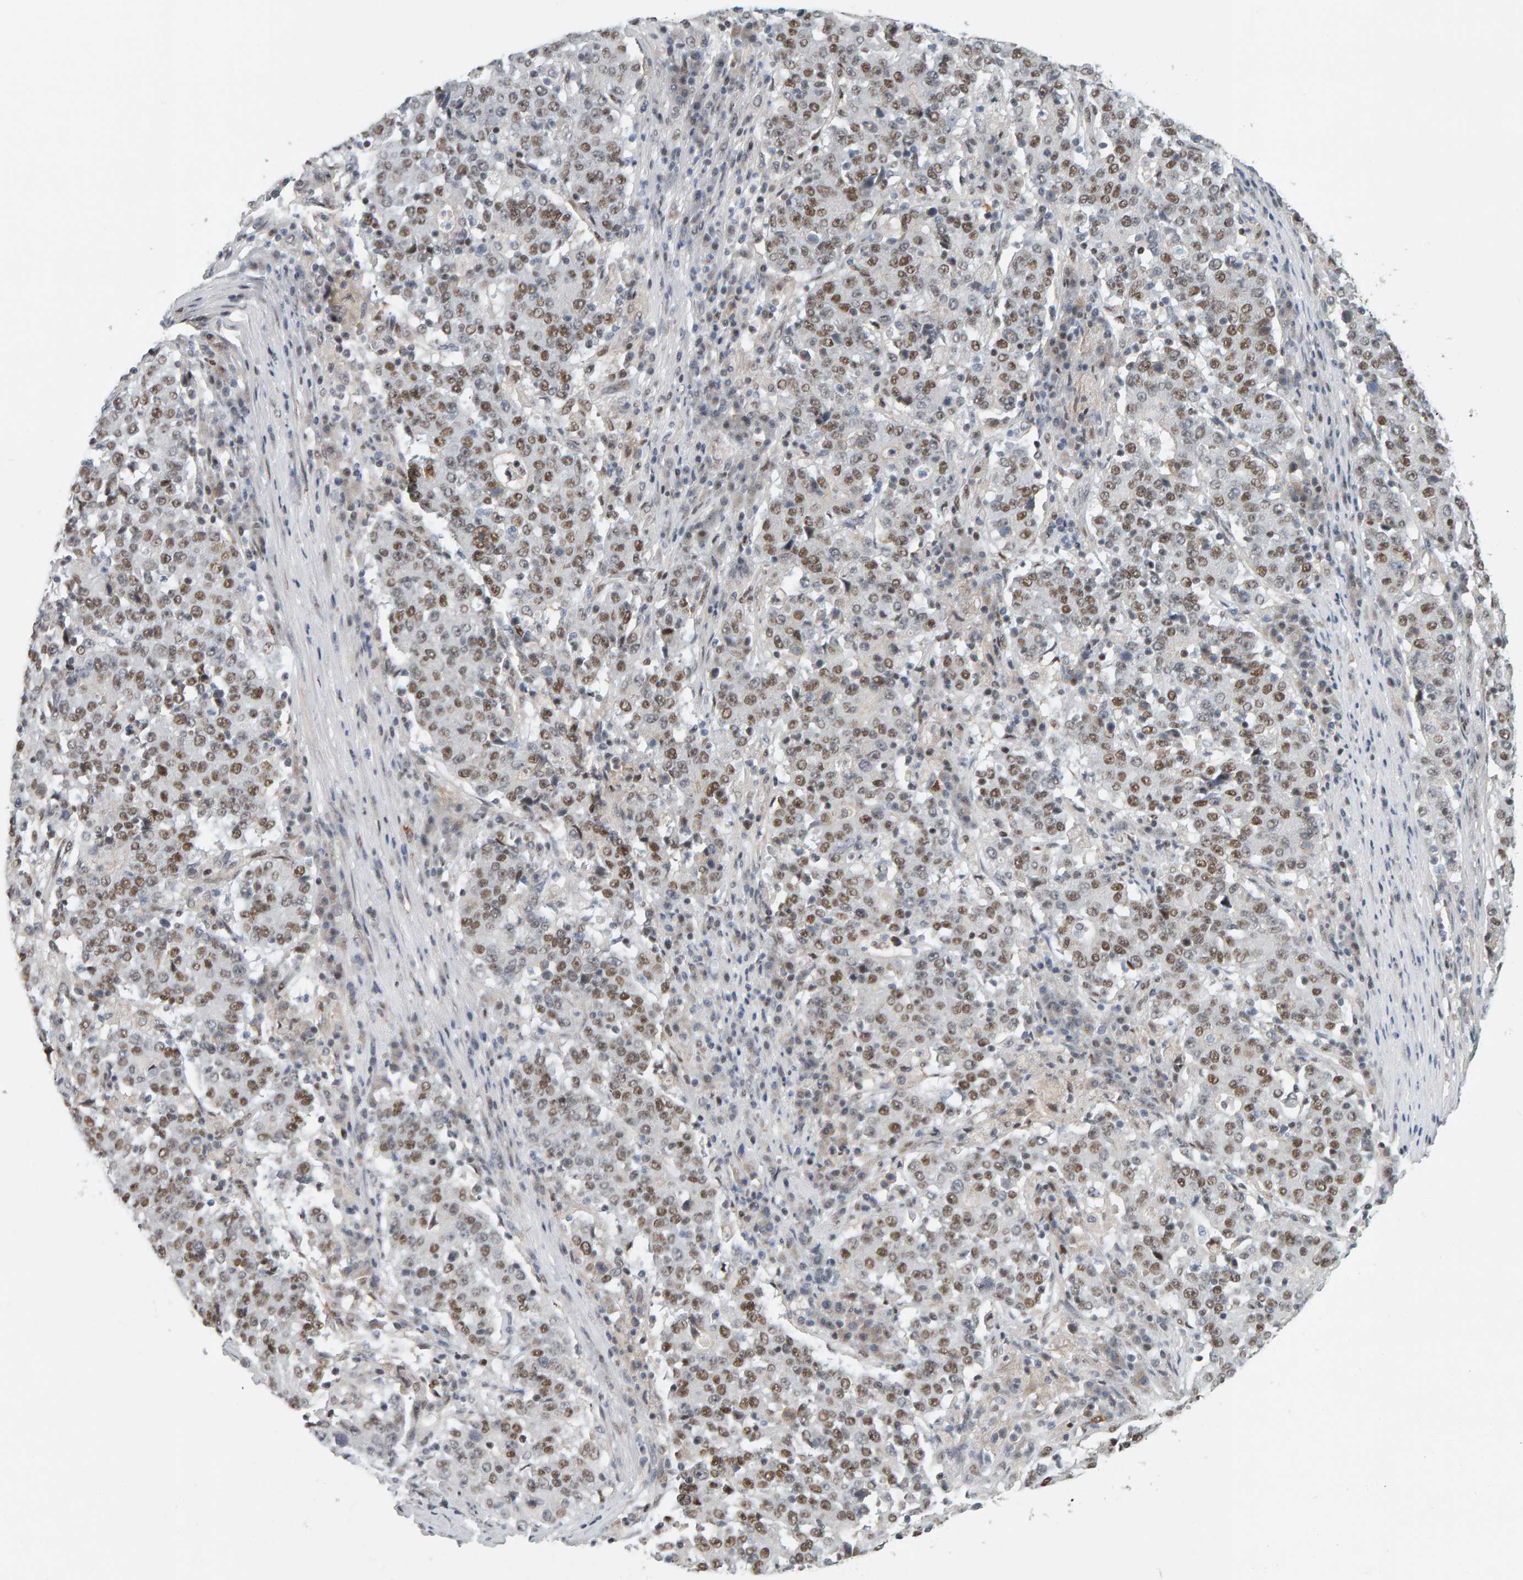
{"staining": {"intensity": "moderate", "quantity": ">75%", "location": "nuclear"}, "tissue": "stomach cancer", "cell_type": "Tumor cells", "image_type": "cancer", "snomed": [{"axis": "morphology", "description": "Adenocarcinoma, NOS"}, {"axis": "topography", "description": "Stomach"}], "caption": "Brown immunohistochemical staining in stomach cancer (adenocarcinoma) reveals moderate nuclear expression in about >75% of tumor cells.", "gene": "ATF7IP", "patient": {"sex": "male", "age": 59}}